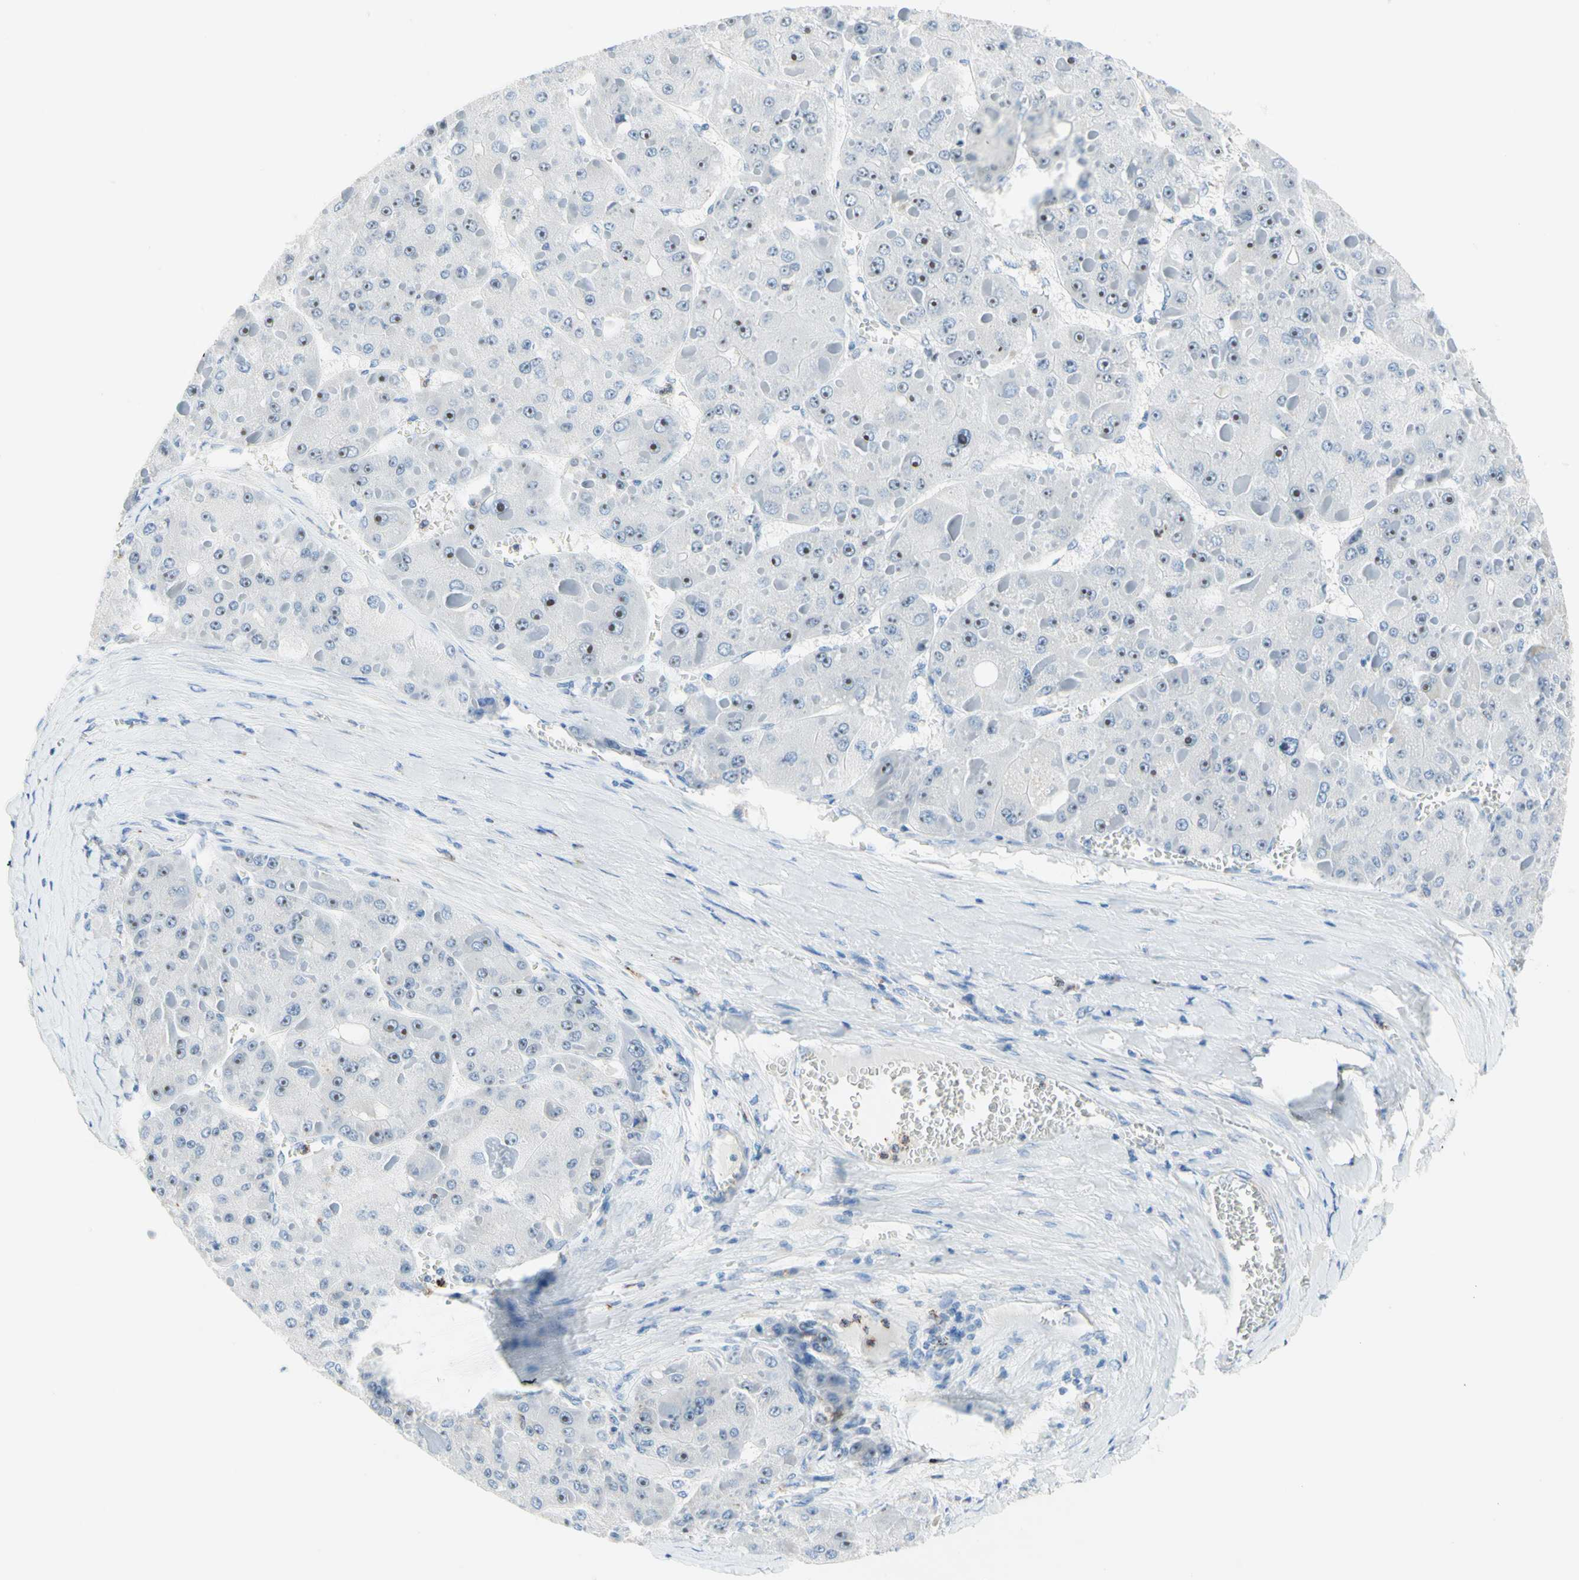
{"staining": {"intensity": "moderate", "quantity": "<25%", "location": "nuclear"}, "tissue": "liver cancer", "cell_type": "Tumor cells", "image_type": "cancer", "snomed": [{"axis": "morphology", "description": "Carcinoma, Hepatocellular, NOS"}, {"axis": "topography", "description": "Liver"}], "caption": "The micrograph displays immunohistochemical staining of hepatocellular carcinoma (liver). There is moderate nuclear staining is identified in approximately <25% of tumor cells.", "gene": "CYSLTR1", "patient": {"sex": "female", "age": 73}}